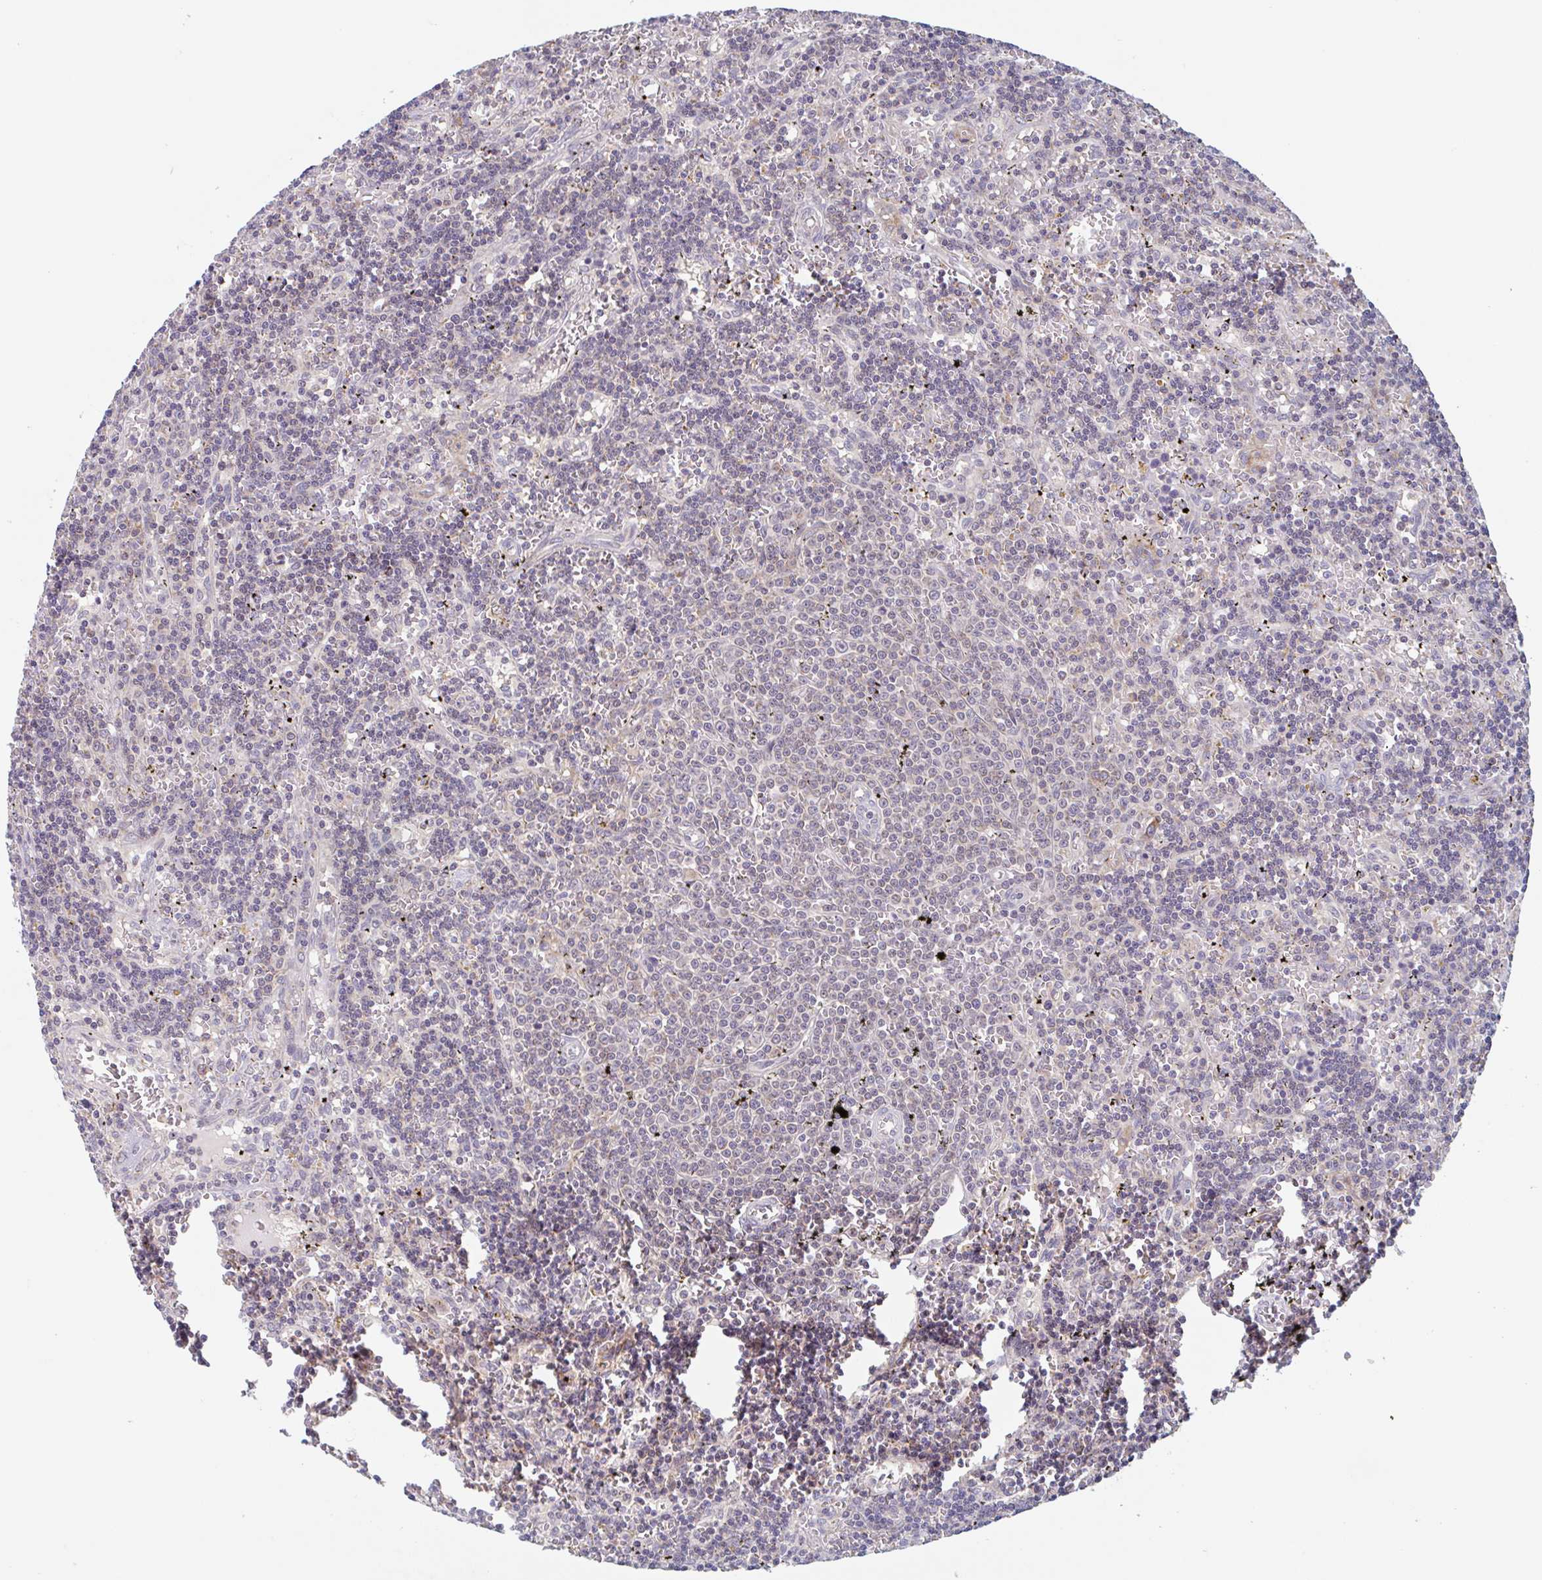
{"staining": {"intensity": "negative", "quantity": "none", "location": "none"}, "tissue": "lymphoma", "cell_type": "Tumor cells", "image_type": "cancer", "snomed": [{"axis": "morphology", "description": "Malignant lymphoma, non-Hodgkin's type, Low grade"}, {"axis": "topography", "description": "Spleen"}], "caption": "Immunohistochemistry of human lymphoma exhibits no staining in tumor cells.", "gene": "SURF1", "patient": {"sex": "male", "age": 60}}